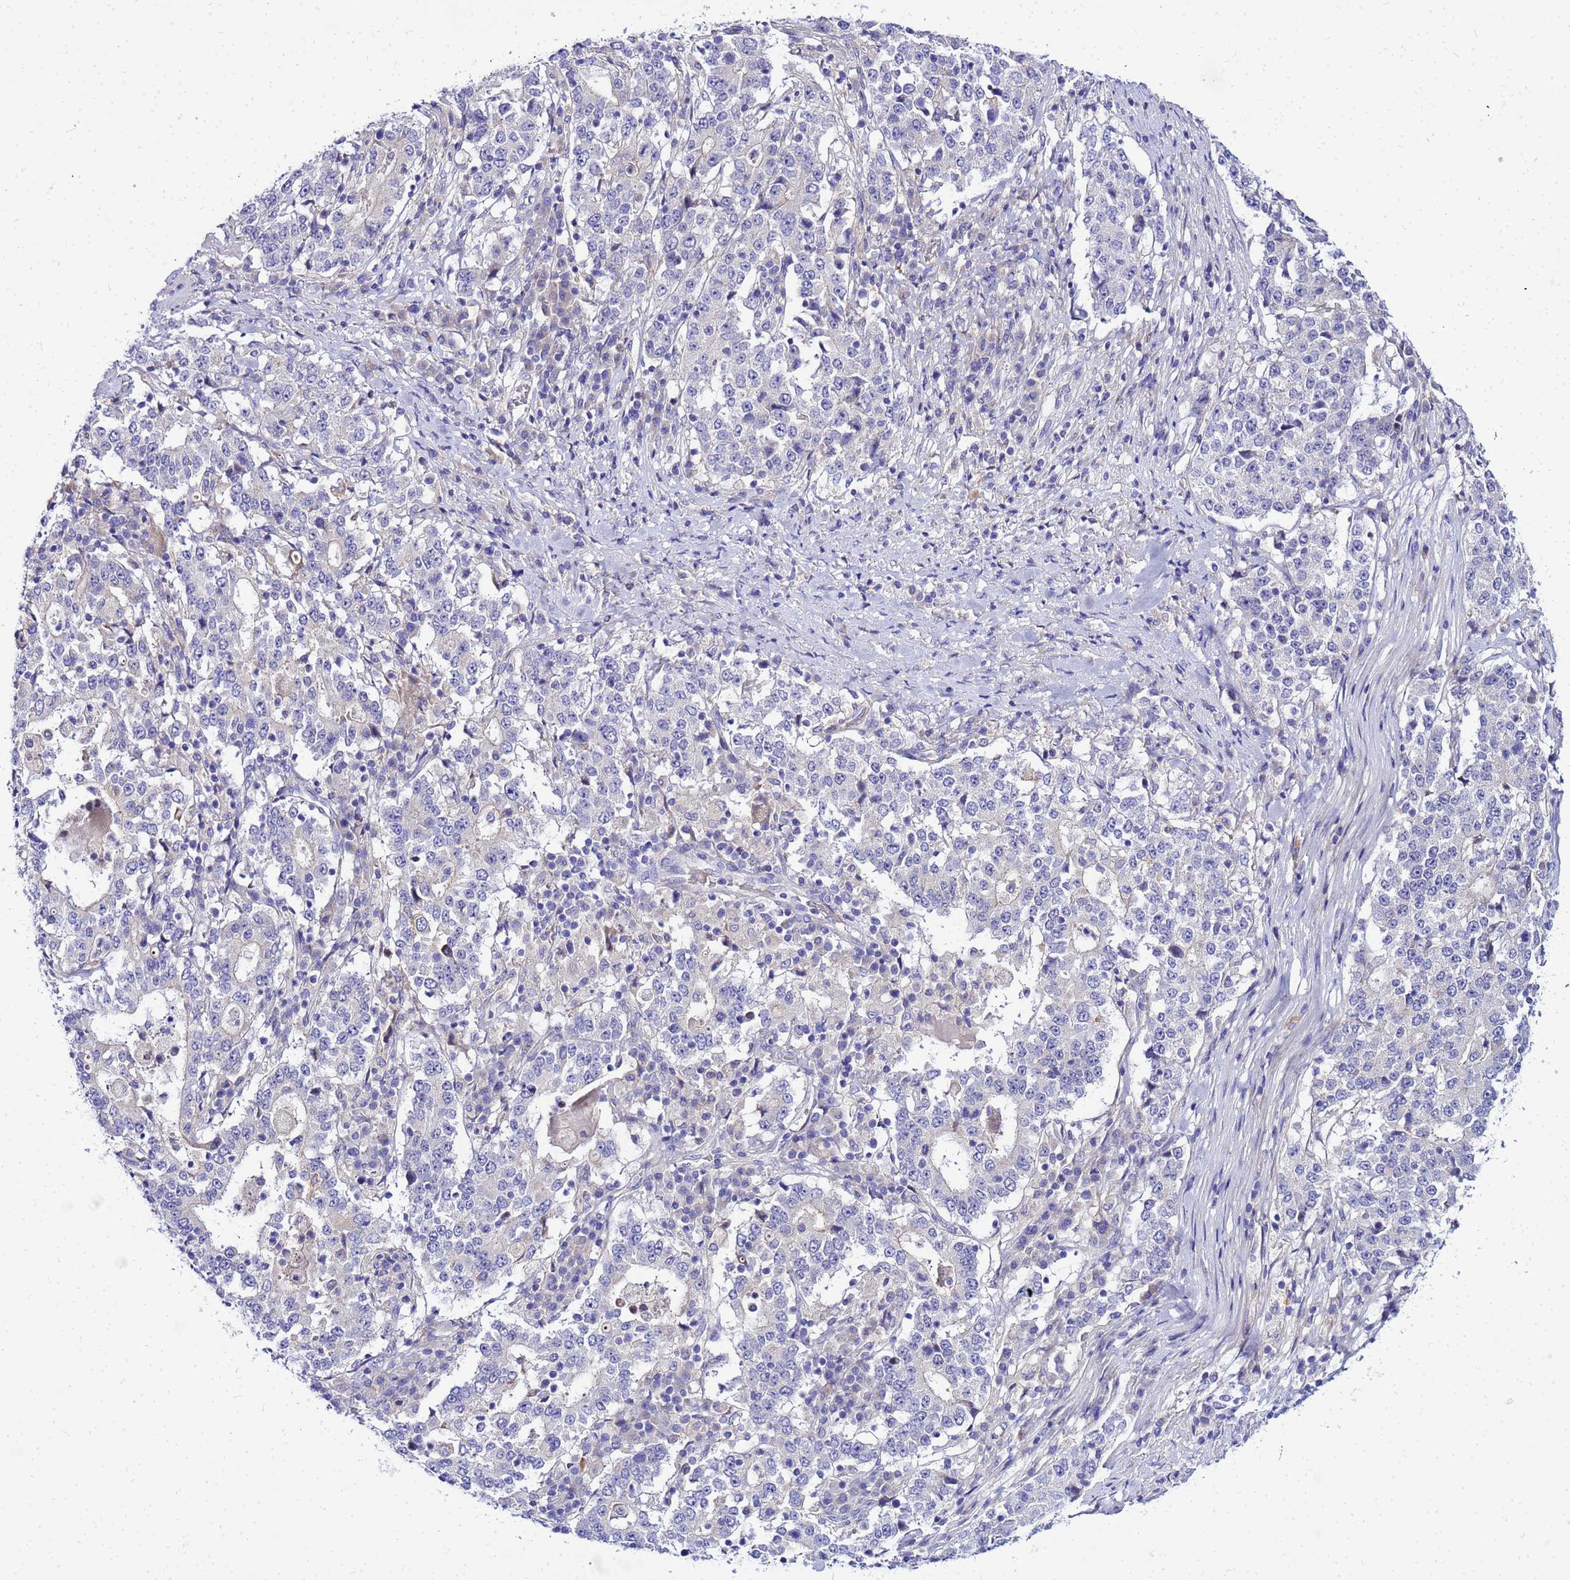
{"staining": {"intensity": "negative", "quantity": "none", "location": "none"}, "tissue": "stomach cancer", "cell_type": "Tumor cells", "image_type": "cancer", "snomed": [{"axis": "morphology", "description": "Adenocarcinoma, NOS"}, {"axis": "topography", "description": "Stomach"}], "caption": "This is an immunohistochemistry image of stomach adenocarcinoma. There is no positivity in tumor cells.", "gene": "HERC5", "patient": {"sex": "male", "age": 59}}